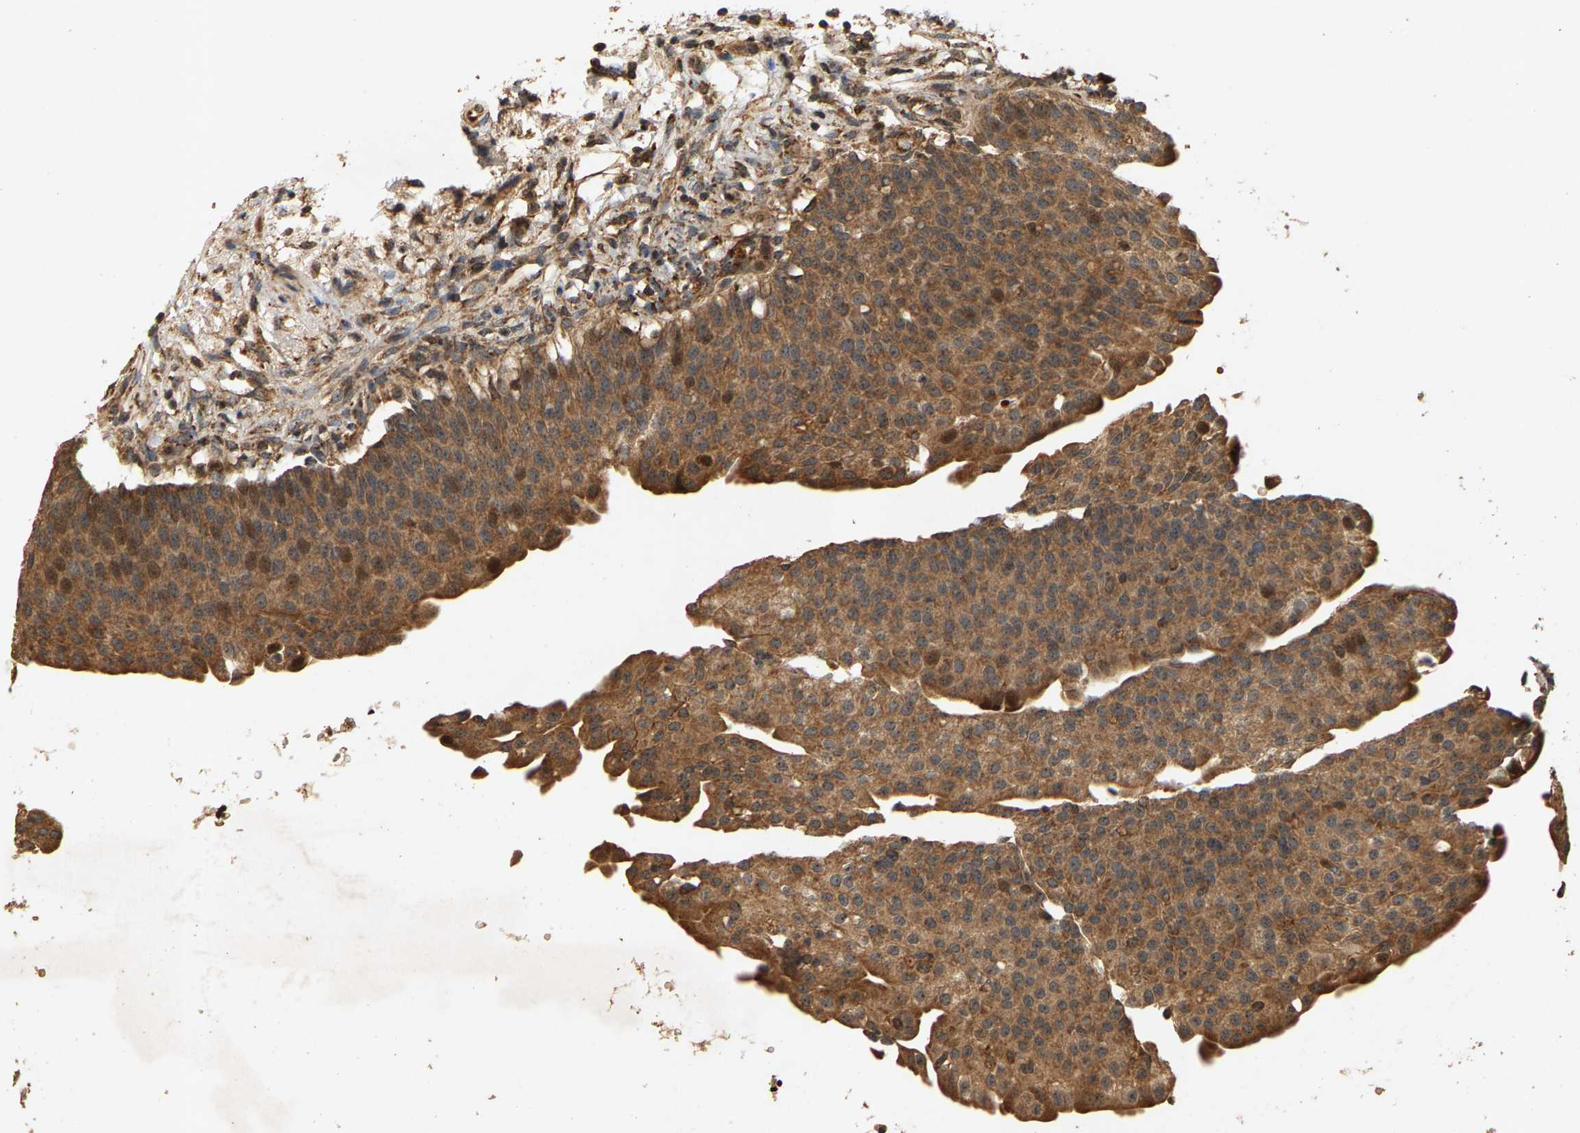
{"staining": {"intensity": "moderate", "quantity": ">75%", "location": "cytoplasmic/membranous"}, "tissue": "urinary bladder", "cell_type": "Urothelial cells", "image_type": "normal", "snomed": [{"axis": "morphology", "description": "Normal tissue, NOS"}, {"axis": "topography", "description": "Urinary bladder"}], "caption": "Immunohistochemical staining of normal human urinary bladder shows moderate cytoplasmic/membranous protein expression in about >75% of urothelial cells. Nuclei are stained in blue.", "gene": "CIDEC", "patient": {"sex": "female", "age": 60}}